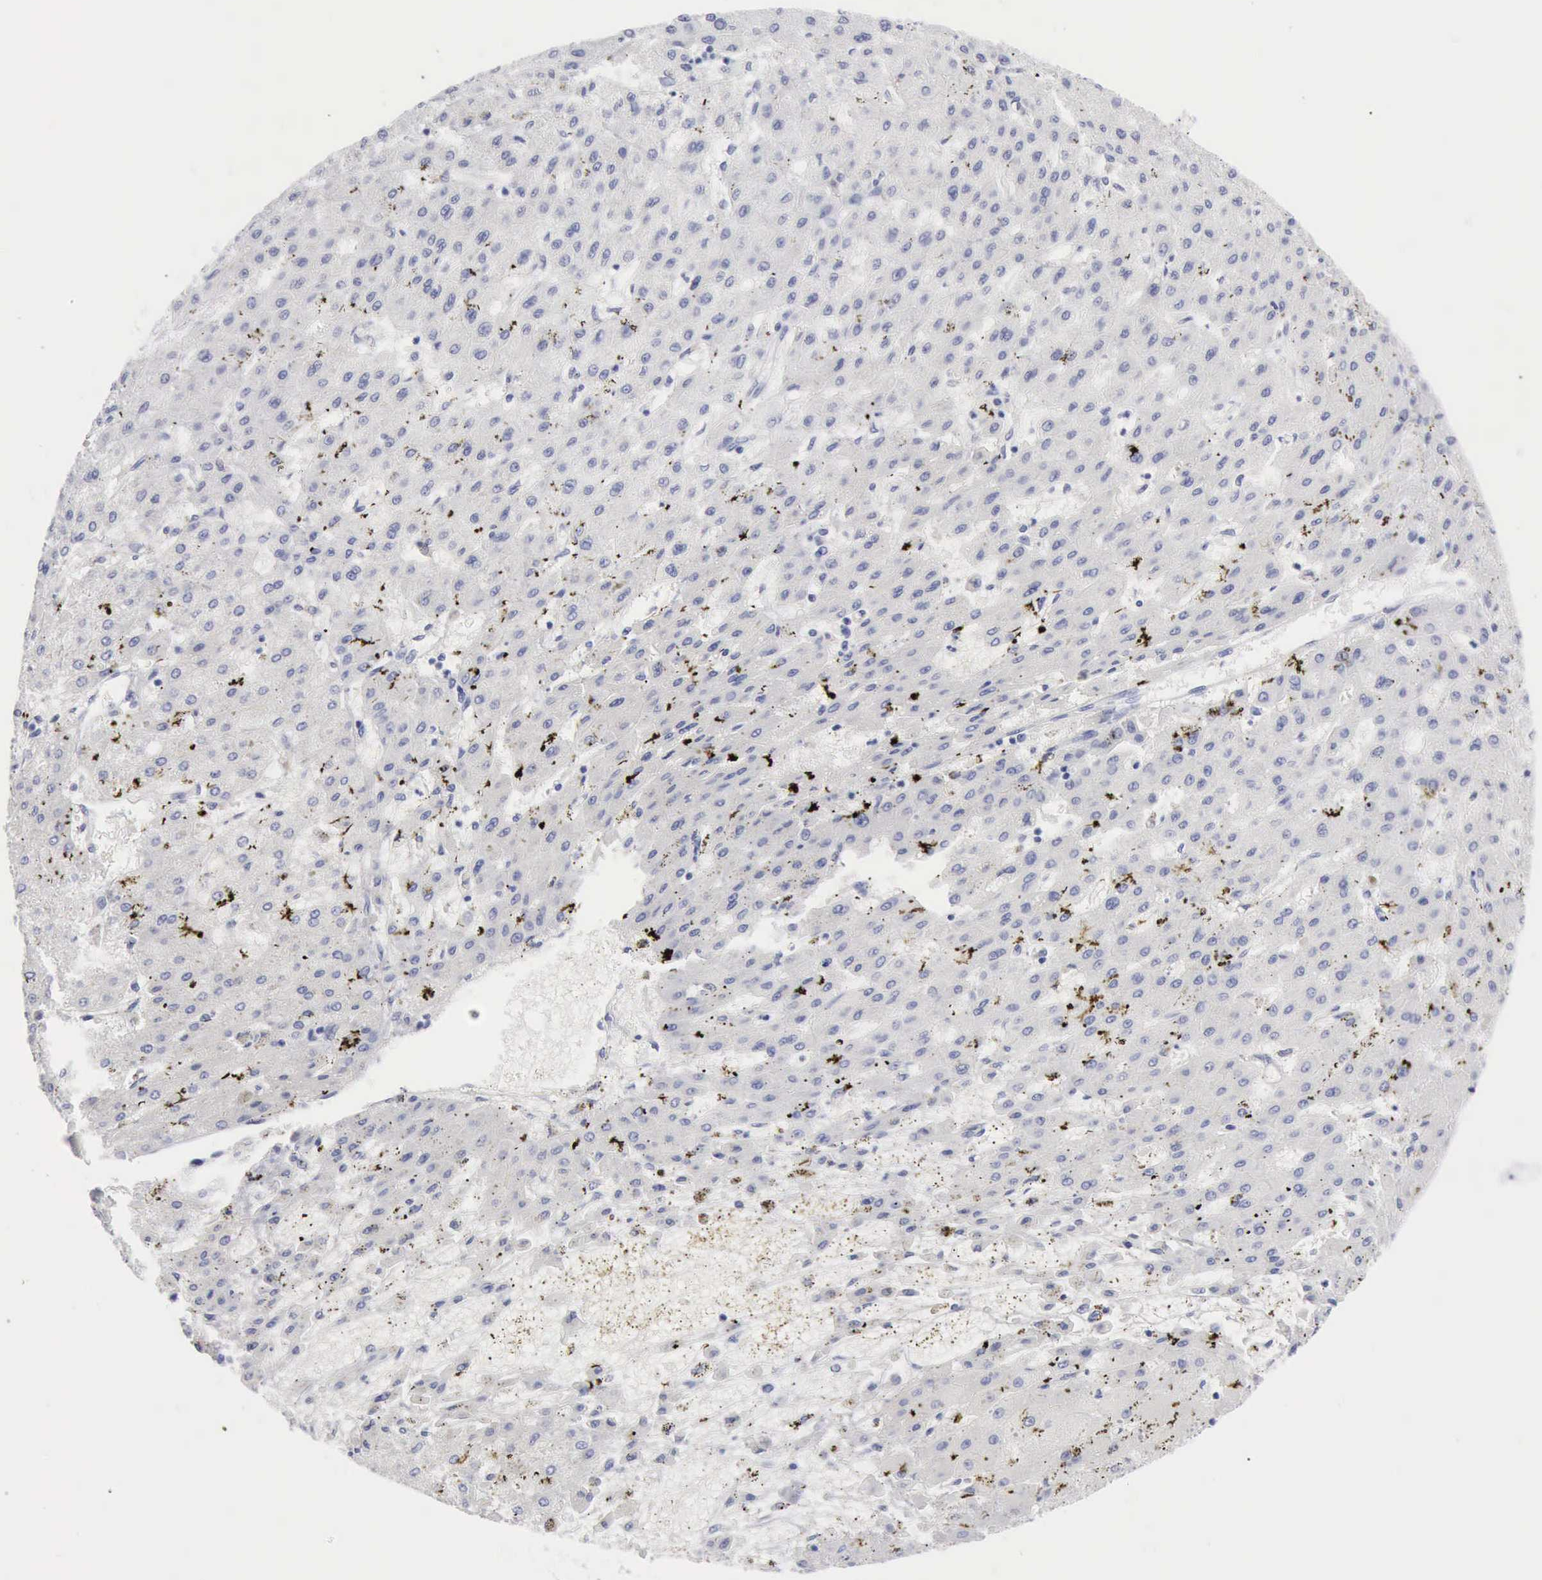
{"staining": {"intensity": "negative", "quantity": "none", "location": "none"}, "tissue": "liver cancer", "cell_type": "Tumor cells", "image_type": "cancer", "snomed": [{"axis": "morphology", "description": "Carcinoma, Hepatocellular, NOS"}, {"axis": "topography", "description": "Liver"}], "caption": "A high-resolution micrograph shows immunohistochemistry (IHC) staining of liver cancer (hepatocellular carcinoma), which shows no significant expression in tumor cells.", "gene": "KRT5", "patient": {"sex": "female", "age": 52}}